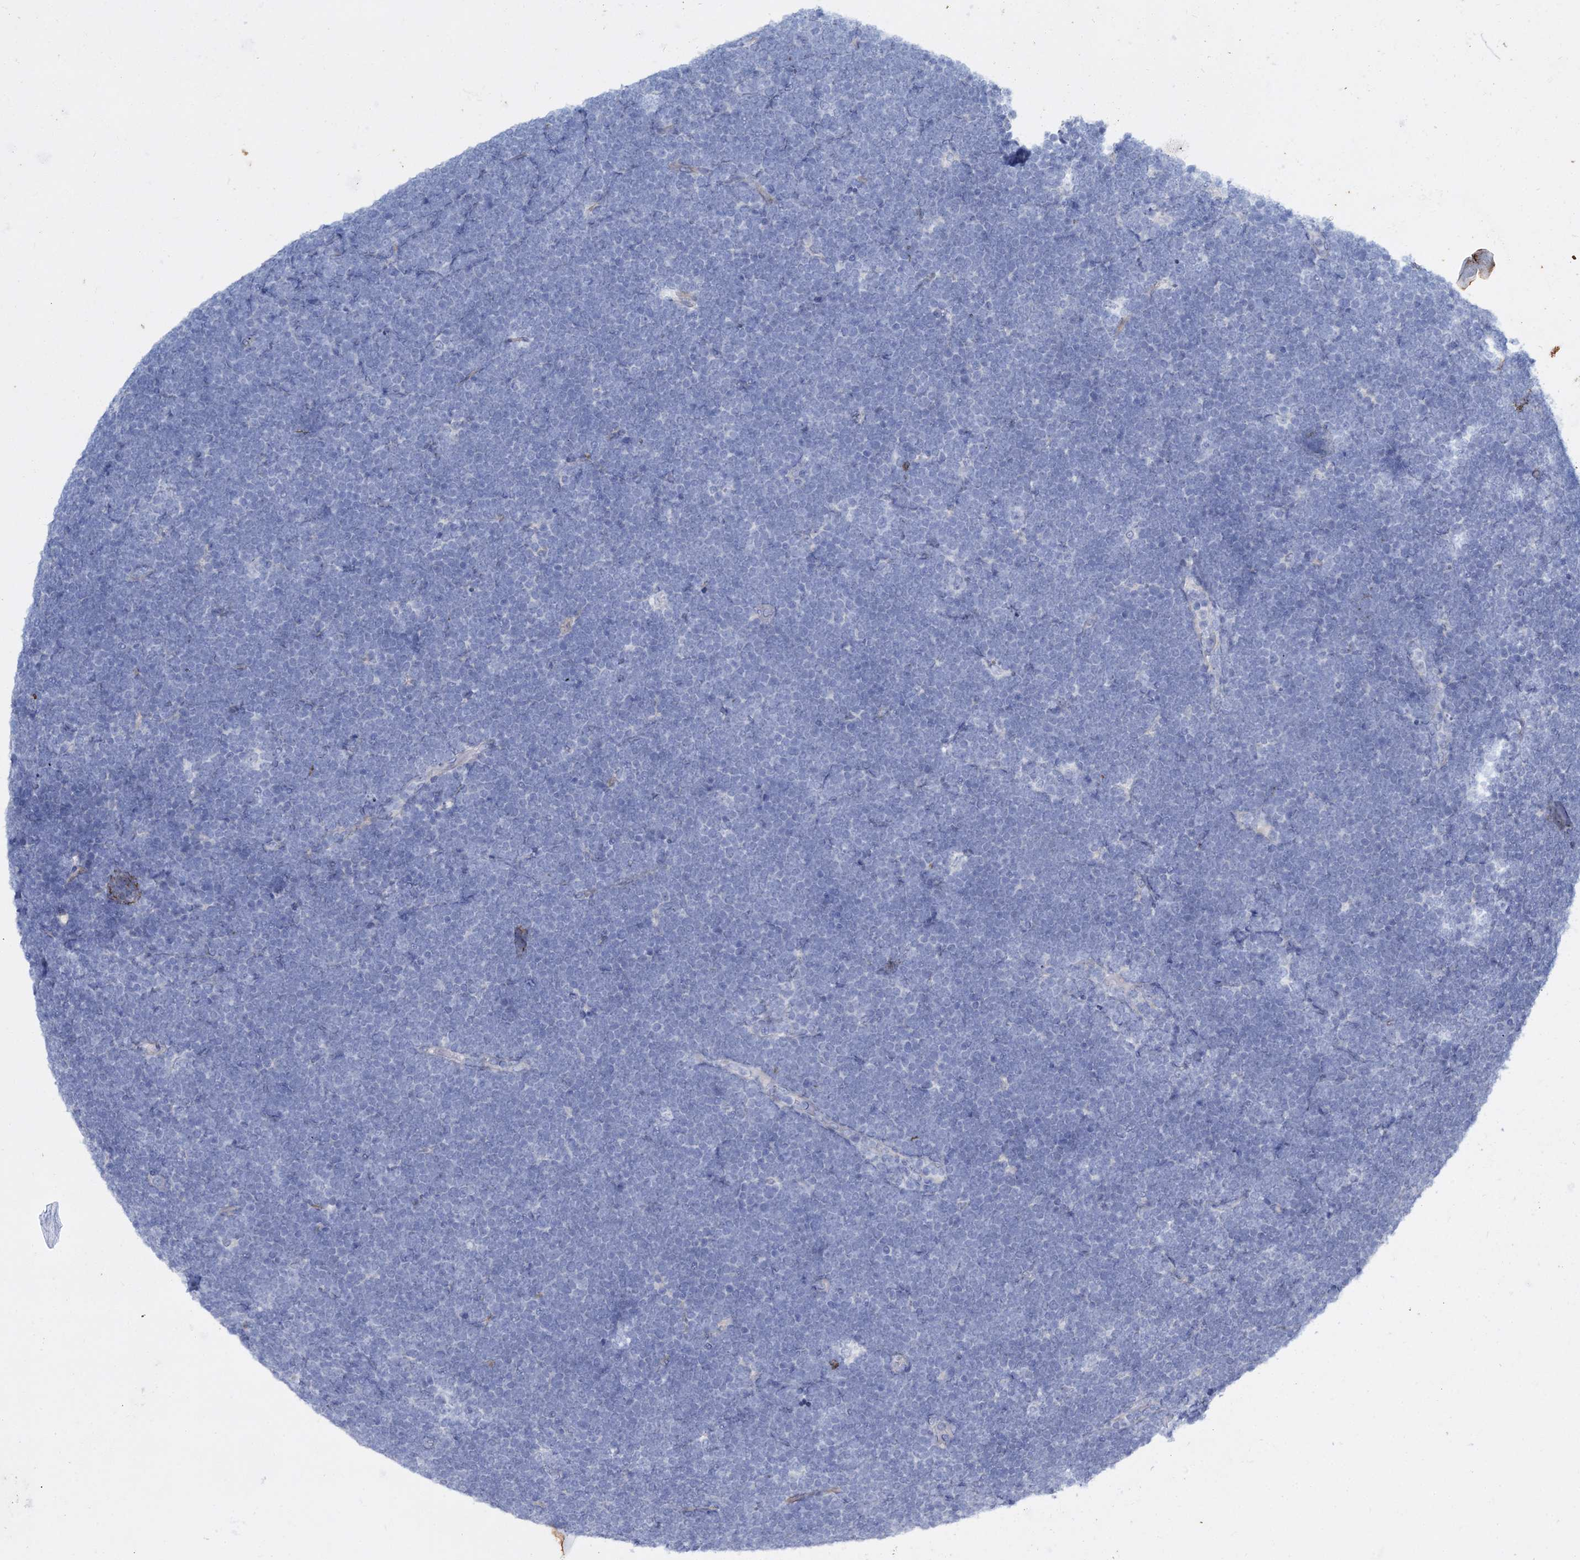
{"staining": {"intensity": "negative", "quantity": "none", "location": "none"}, "tissue": "lymphoma", "cell_type": "Tumor cells", "image_type": "cancer", "snomed": [{"axis": "morphology", "description": "Malignant lymphoma, non-Hodgkin's type, High grade"}, {"axis": "topography", "description": "Lymph node"}], "caption": "Human high-grade malignant lymphoma, non-Hodgkin's type stained for a protein using immunohistochemistry (IHC) exhibits no positivity in tumor cells.", "gene": "FAAP20", "patient": {"sex": "male", "age": 13}}